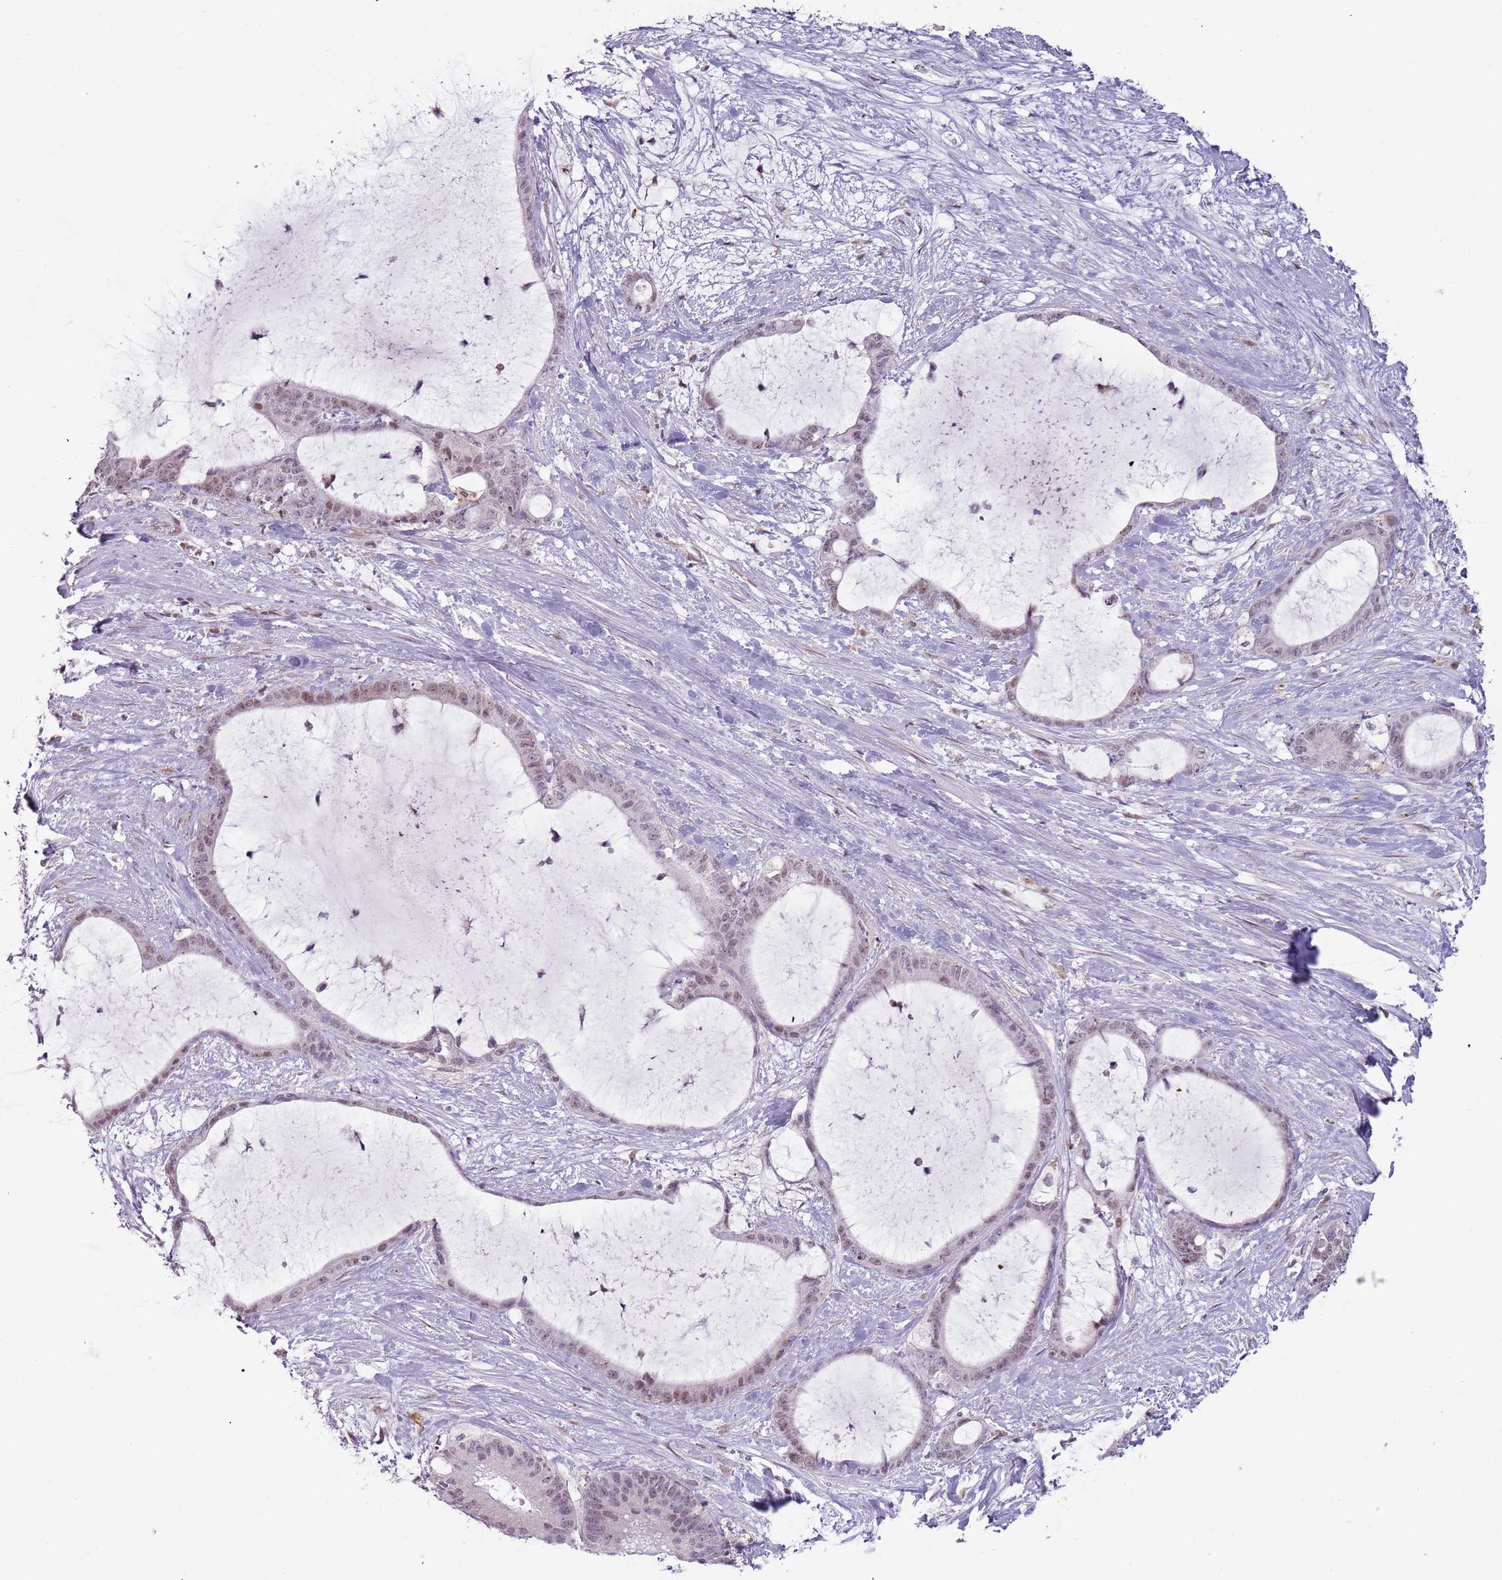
{"staining": {"intensity": "weak", "quantity": "<25%", "location": "nuclear"}, "tissue": "liver cancer", "cell_type": "Tumor cells", "image_type": "cancer", "snomed": [{"axis": "morphology", "description": "Normal tissue, NOS"}, {"axis": "morphology", "description": "Cholangiocarcinoma"}, {"axis": "topography", "description": "Liver"}, {"axis": "topography", "description": "Peripheral nerve tissue"}], "caption": "Immunohistochemistry image of neoplastic tissue: human liver cholangiocarcinoma stained with DAB shows no significant protein positivity in tumor cells.", "gene": "REXO4", "patient": {"sex": "female", "age": 73}}